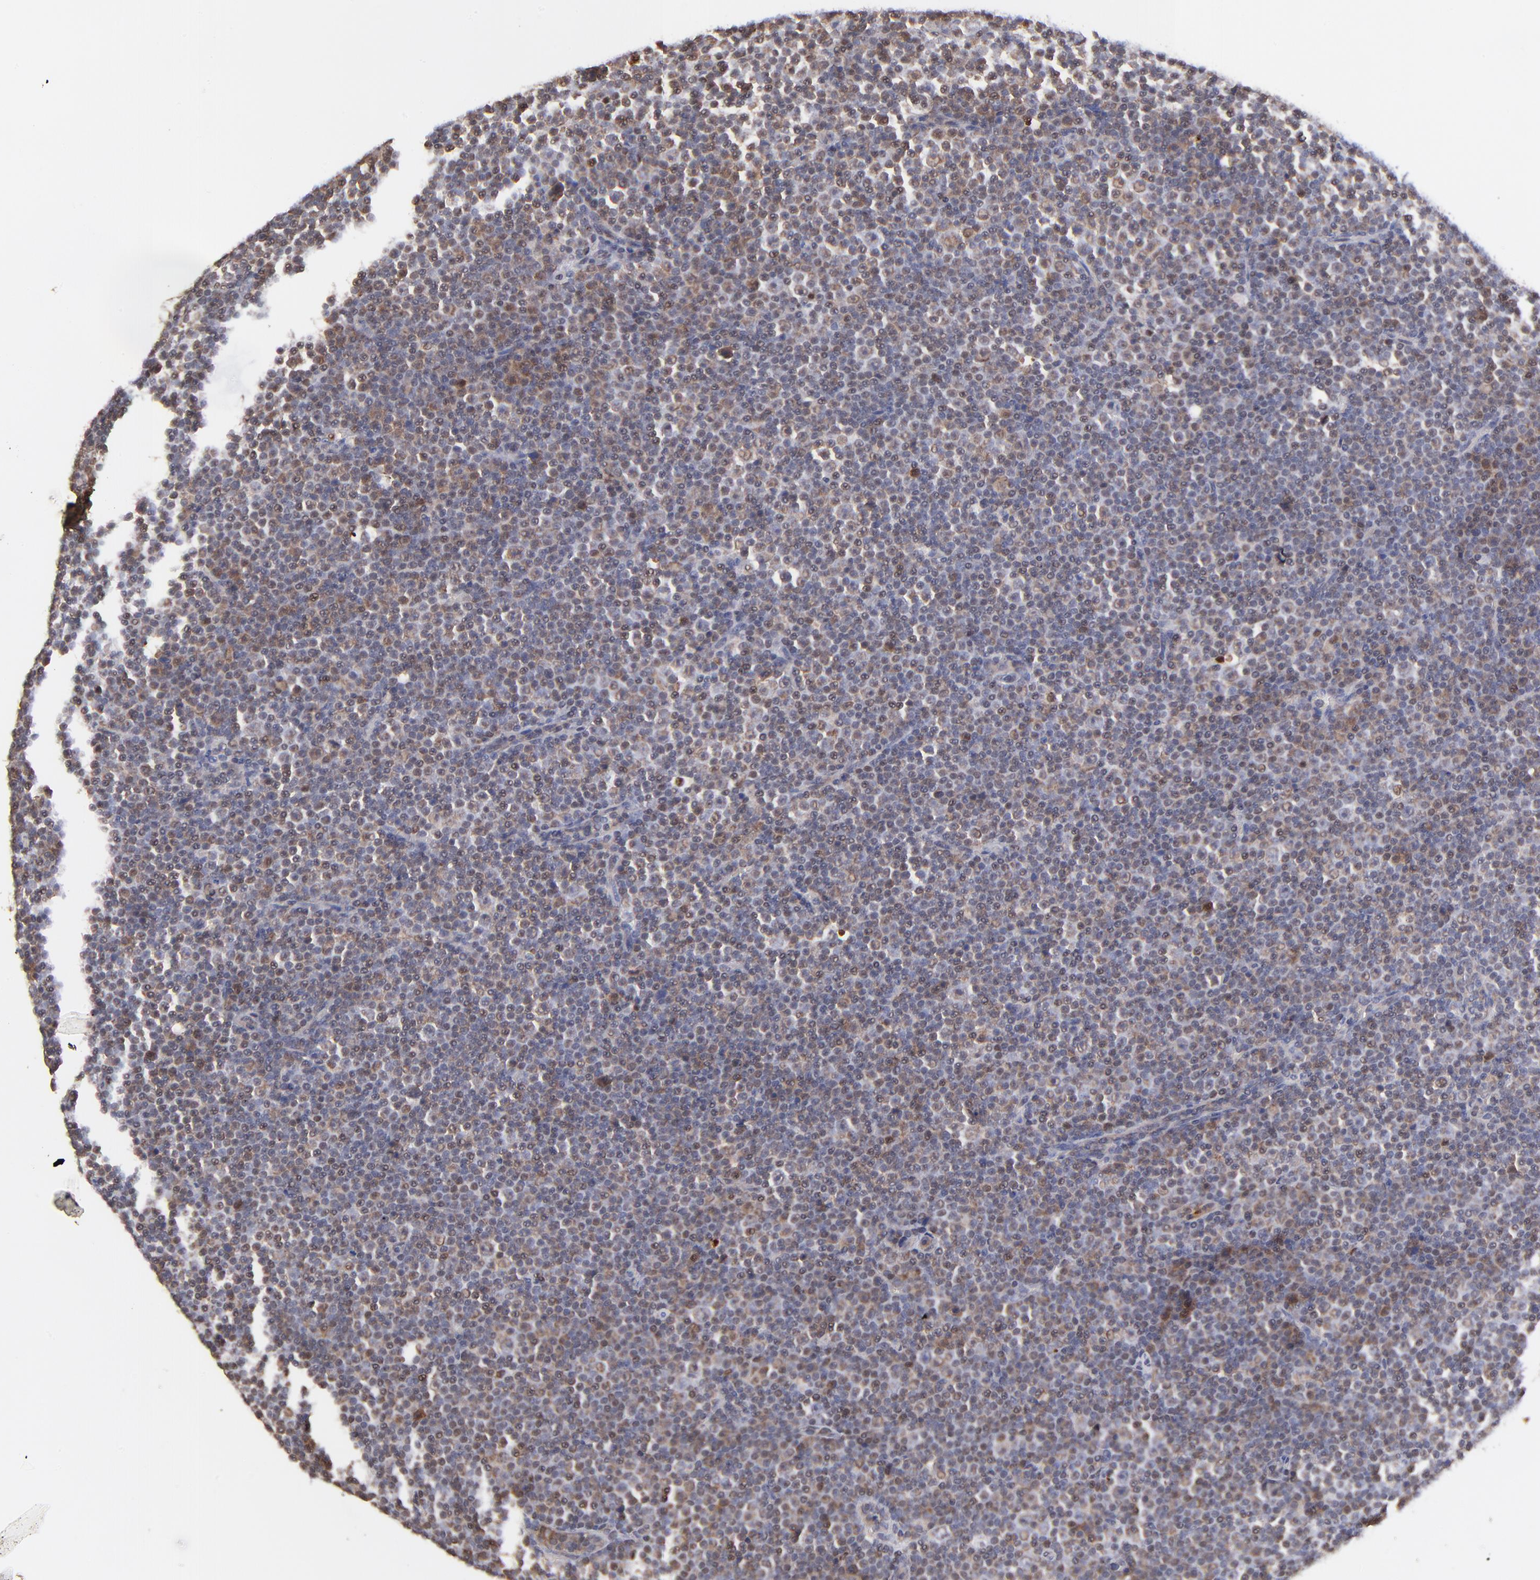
{"staining": {"intensity": "weak", "quantity": "<25%", "location": "cytoplasmic/membranous,nuclear"}, "tissue": "lymphoma", "cell_type": "Tumor cells", "image_type": "cancer", "snomed": [{"axis": "morphology", "description": "Malignant lymphoma, non-Hodgkin's type, Low grade"}, {"axis": "topography", "description": "Lymph node"}], "caption": "Immunohistochemical staining of human lymphoma displays no significant expression in tumor cells.", "gene": "PSMA6", "patient": {"sex": "female", "age": 67}}